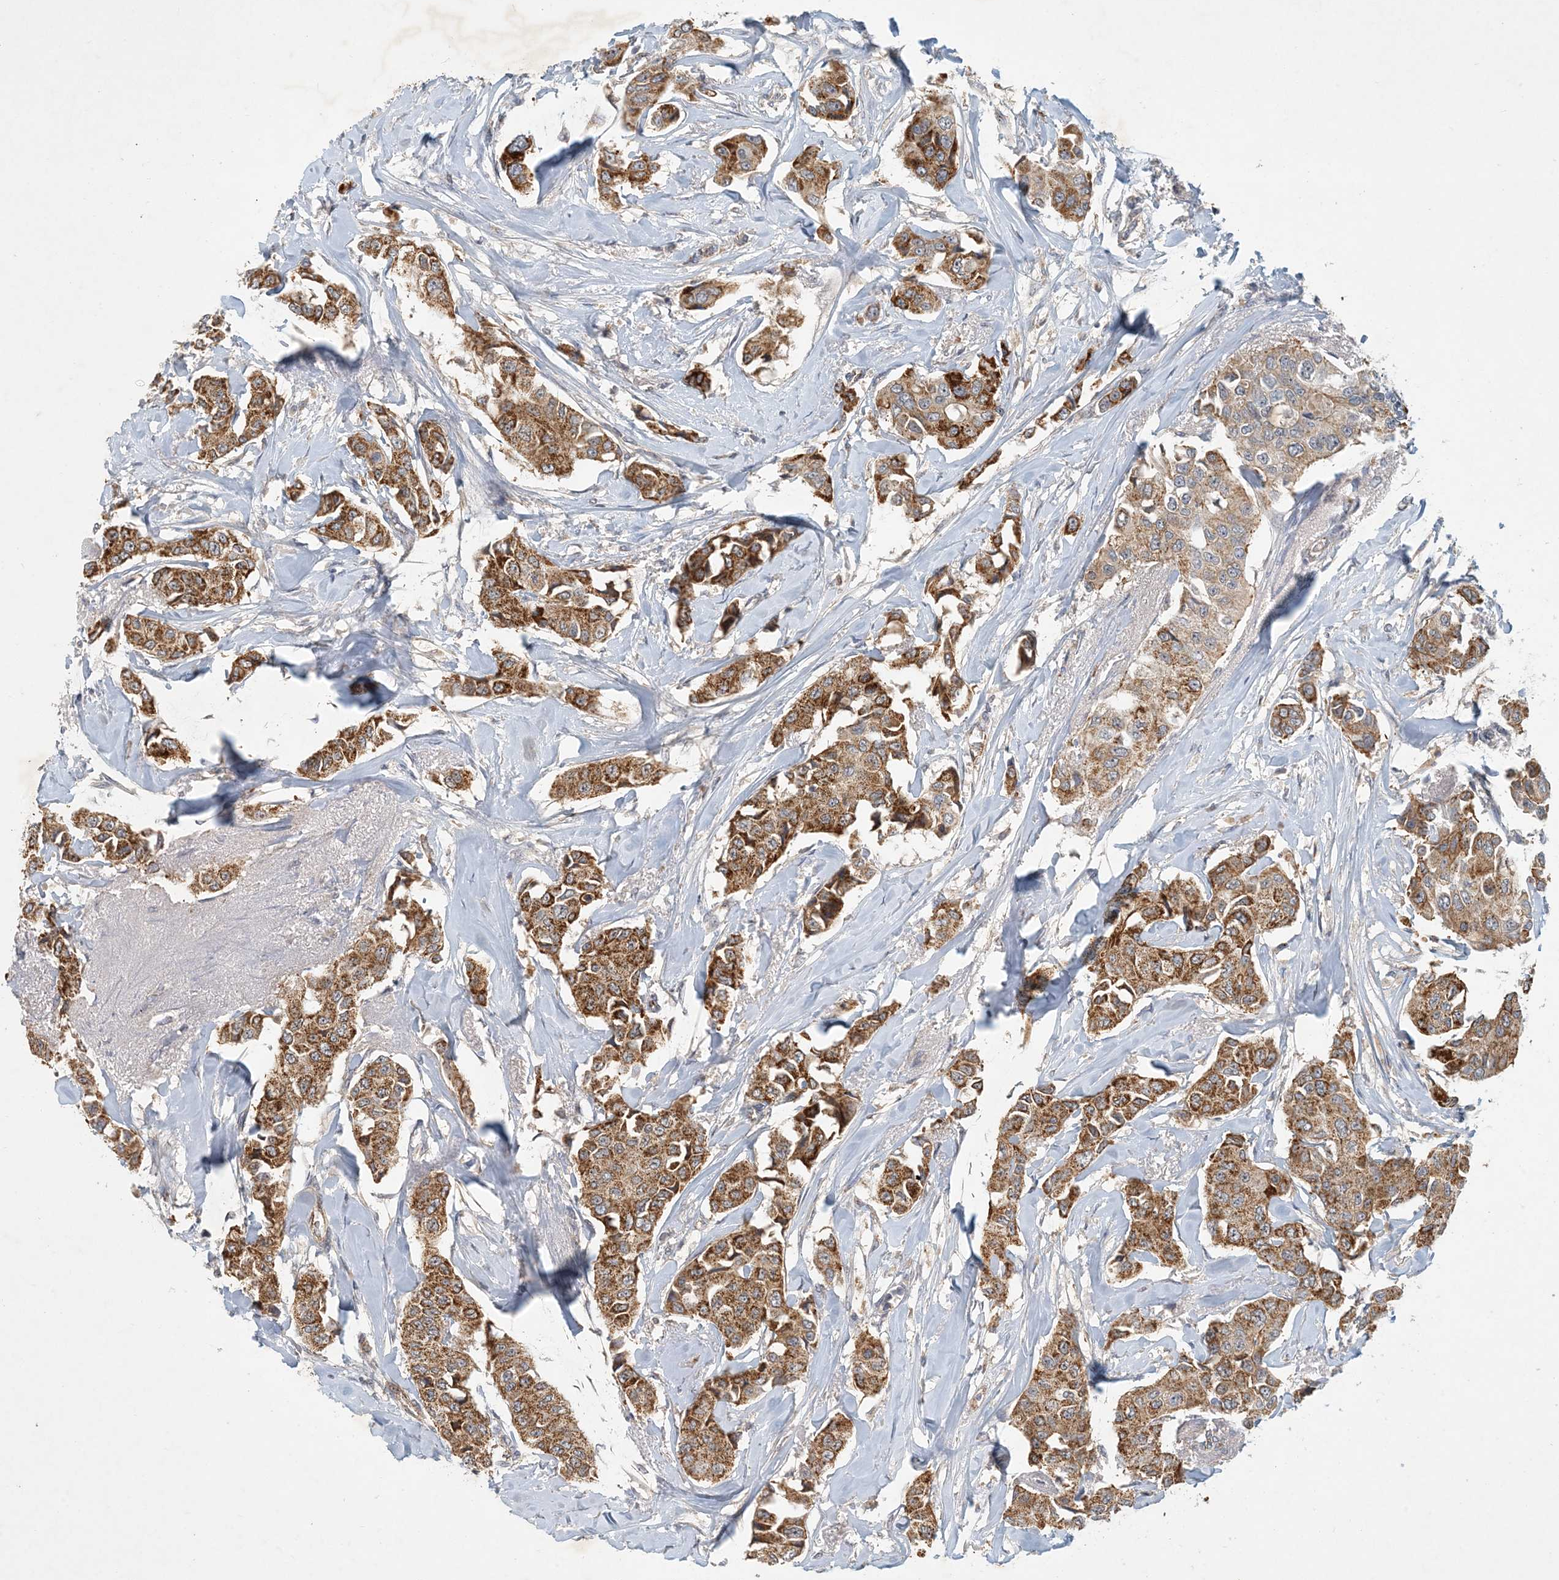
{"staining": {"intensity": "strong", "quantity": ">75%", "location": "cytoplasmic/membranous"}, "tissue": "breast cancer", "cell_type": "Tumor cells", "image_type": "cancer", "snomed": [{"axis": "morphology", "description": "Duct carcinoma"}, {"axis": "topography", "description": "Breast"}], "caption": "Immunohistochemical staining of human breast cancer demonstrates high levels of strong cytoplasmic/membranous protein expression in approximately >75% of tumor cells.", "gene": "ZBTB3", "patient": {"sex": "female", "age": 80}}